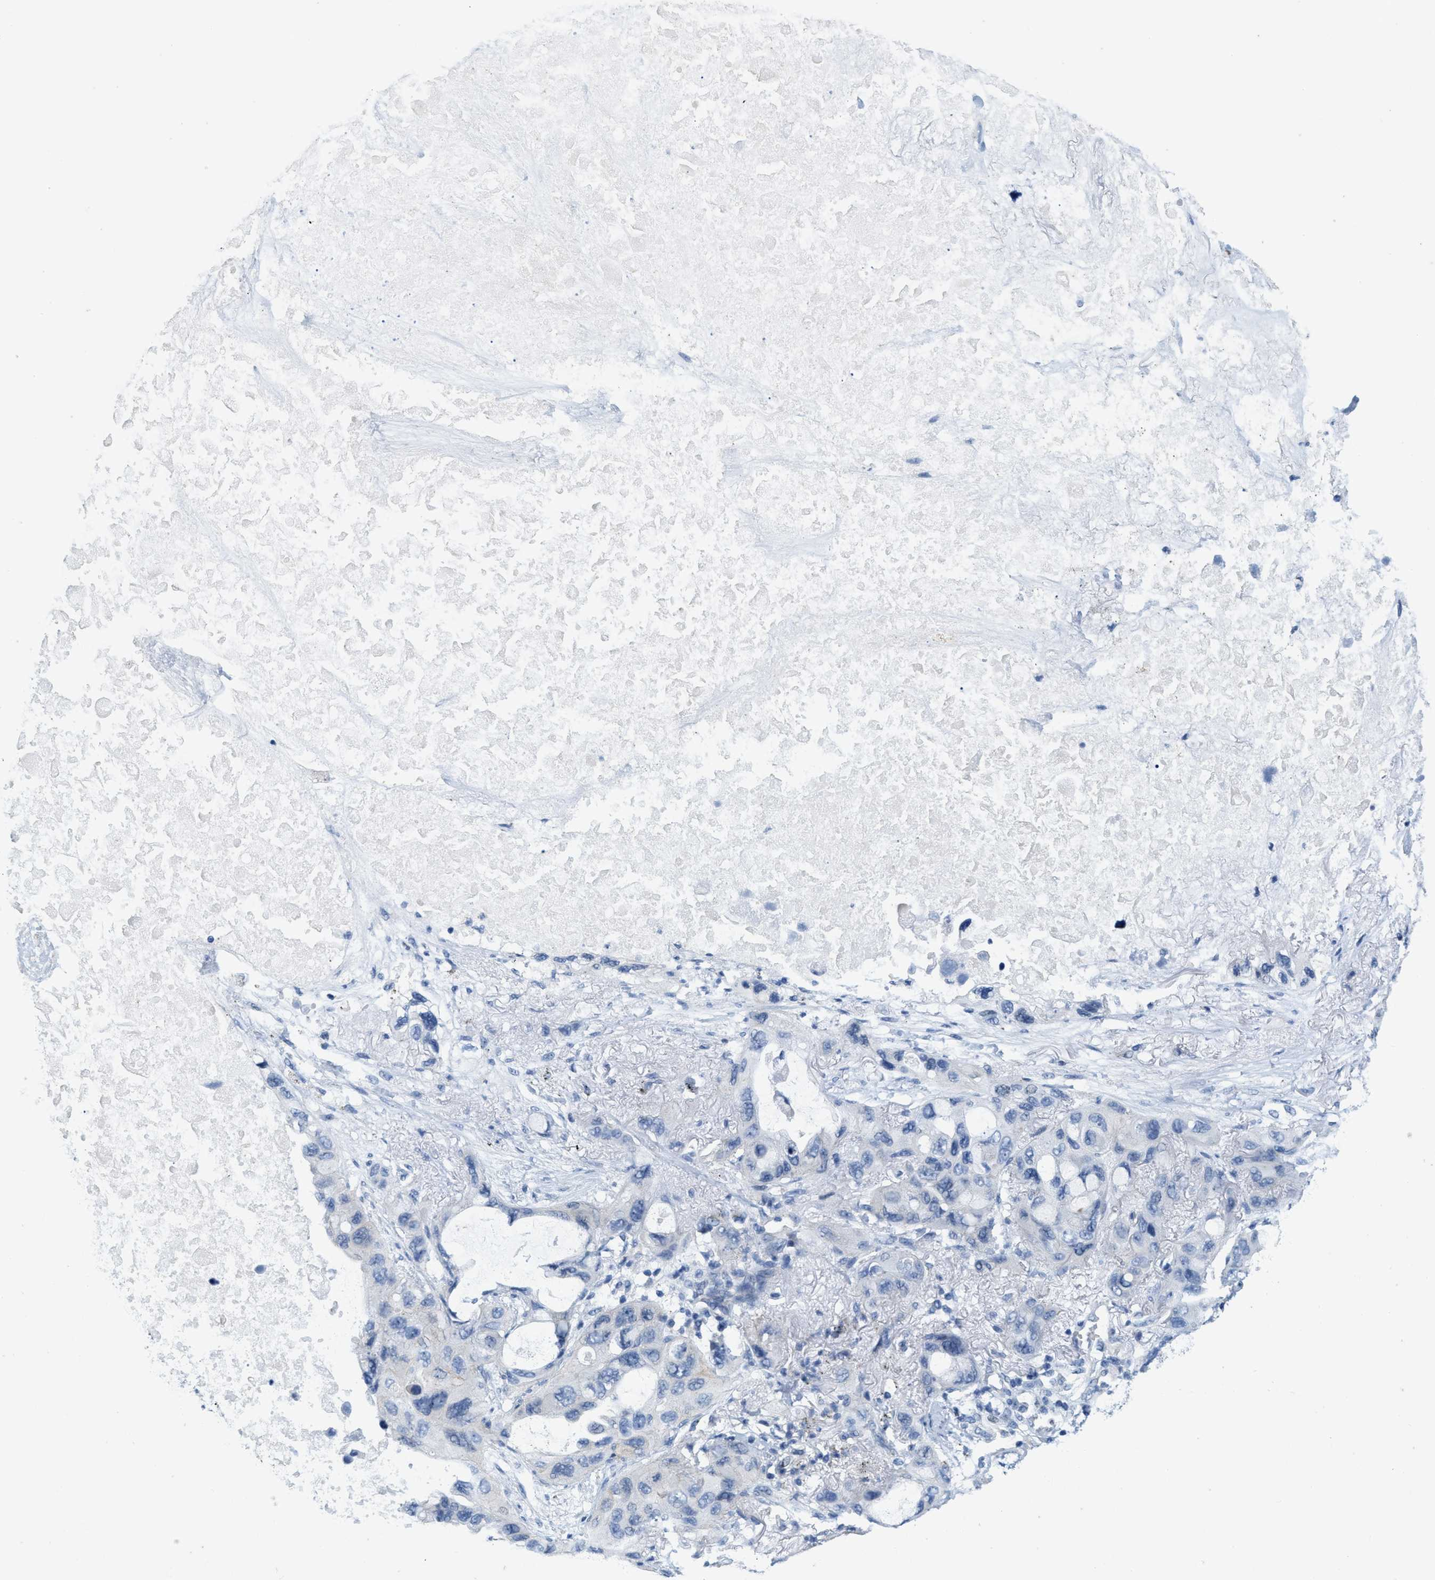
{"staining": {"intensity": "negative", "quantity": "none", "location": "none"}, "tissue": "lung cancer", "cell_type": "Tumor cells", "image_type": "cancer", "snomed": [{"axis": "morphology", "description": "Squamous cell carcinoma, NOS"}, {"axis": "topography", "description": "Lung"}], "caption": "The IHC micrograph has no significant positivity in tumor cells of lung cancer tissue. (DAB immunohistochemistry with hematoxylin counter stain).", "gene": "ABCB11", "patient": {"sex": "female", "age": 73}}